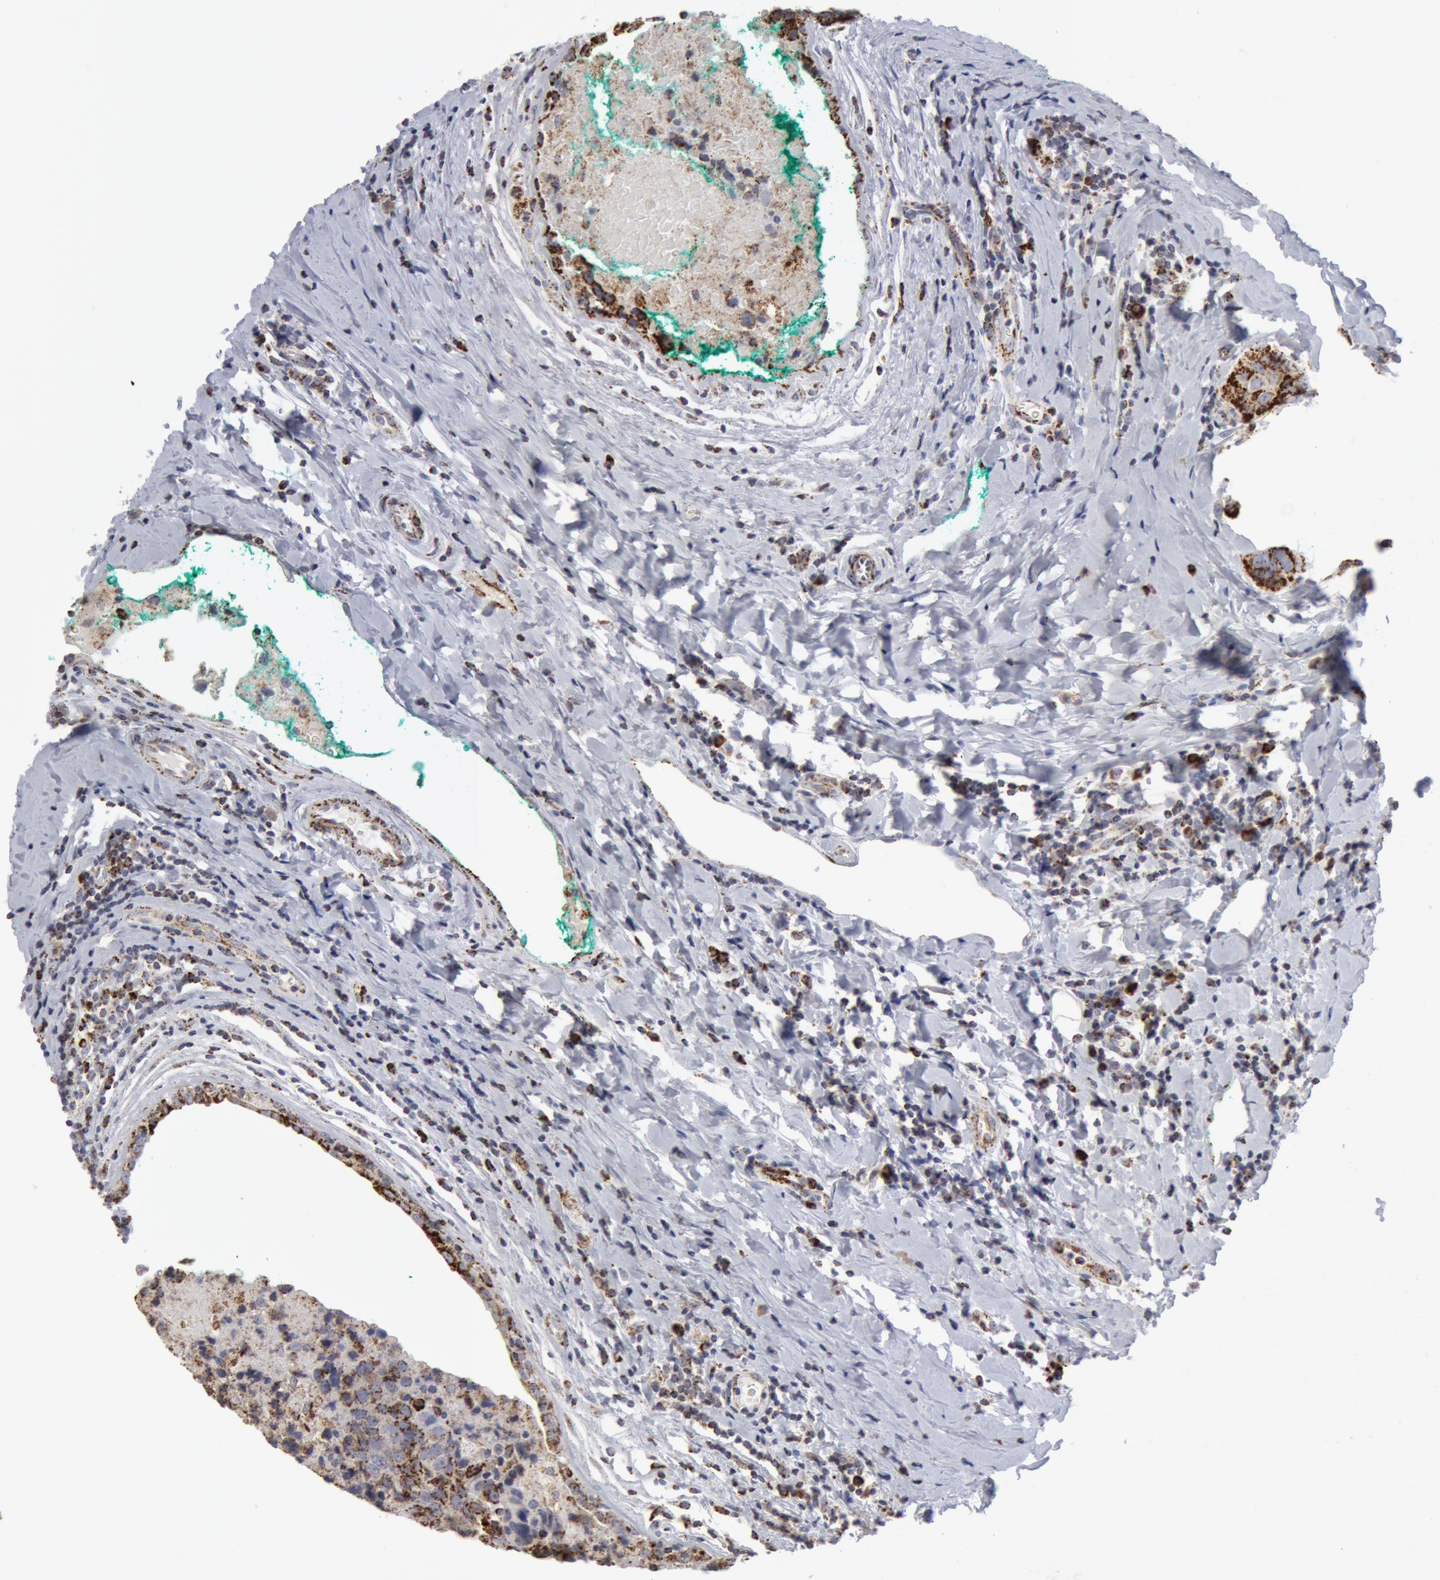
{"staining": {"intensity": "moderate", "quantity": ">75%", "location": "cytoplasmic/membranous"}, "tissue": "breast cancer", "cell_type": "Tumor cells", "image_type": "cancer", "snomed": [{"axis": "morphology", "description": "Duct carcinoma"}, {"axis": "topography", "description": "Breast"}], "caption": "Moderate cytoplasmic/membranous staining for a protein is appreciated in about >75% of tumor cells of breast infiltrating ductal carcinoma using IHC.", "gene": "ATP5F1B", "patient": {"sex": "female", "age": 91}}